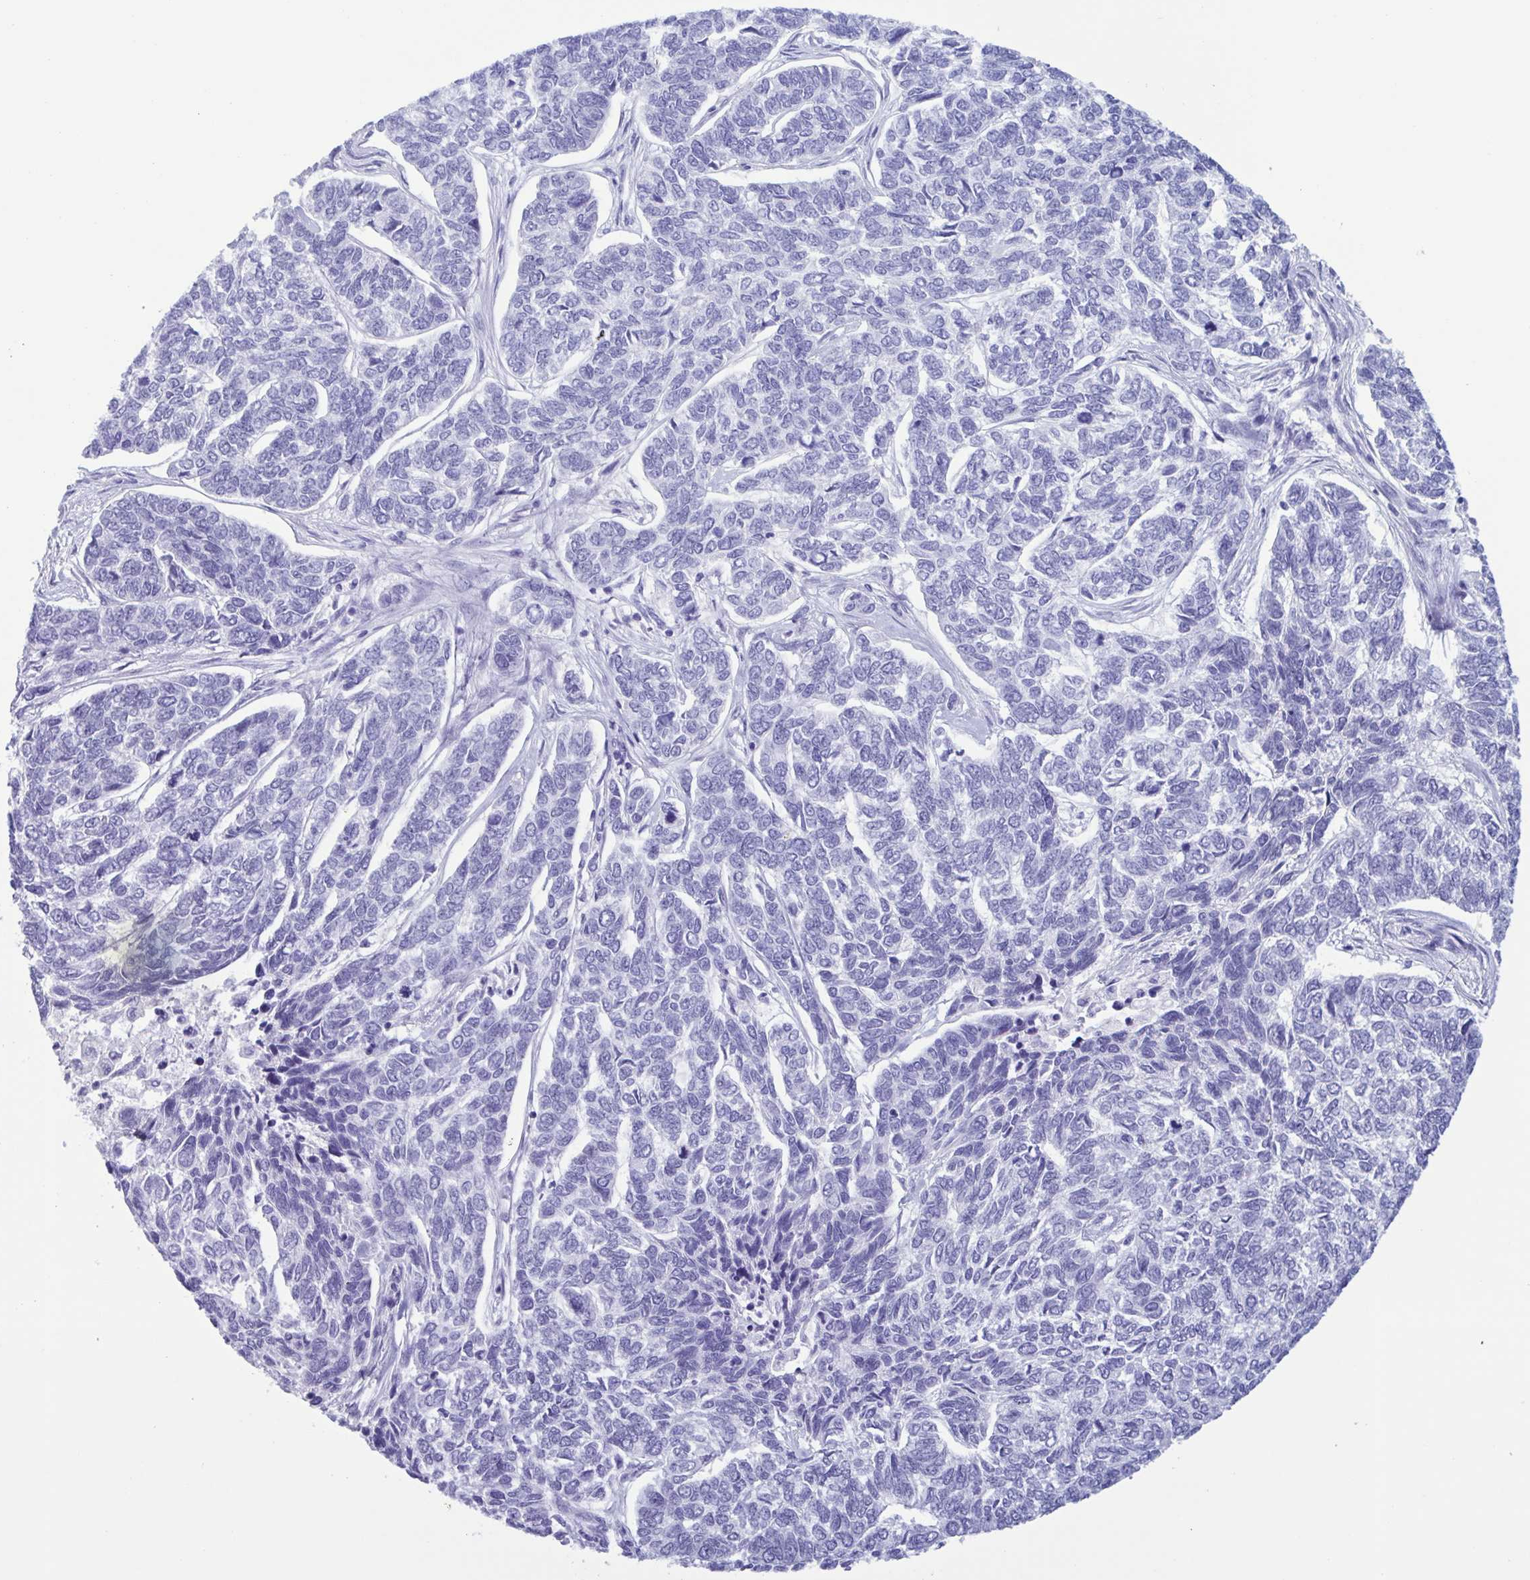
{"staining": {"intensity": "negative", "quantity": "none", "location": "none"}, "tissue": "skin cancer", "cell_type": "Tumor cells", "image_type": "cancer", "snomed": [{"axis": "morphology", "description": "Basal cell carcinoma"}, {"axis": "topography", "description": "Skin"}], "caption": "Immunohistochemical staining of human skin cancer (basal cell carcinoma) reveals no significant staining in tumor cells.", "gene": "LTF", "patient": {"sex": "female", "age": 65}}